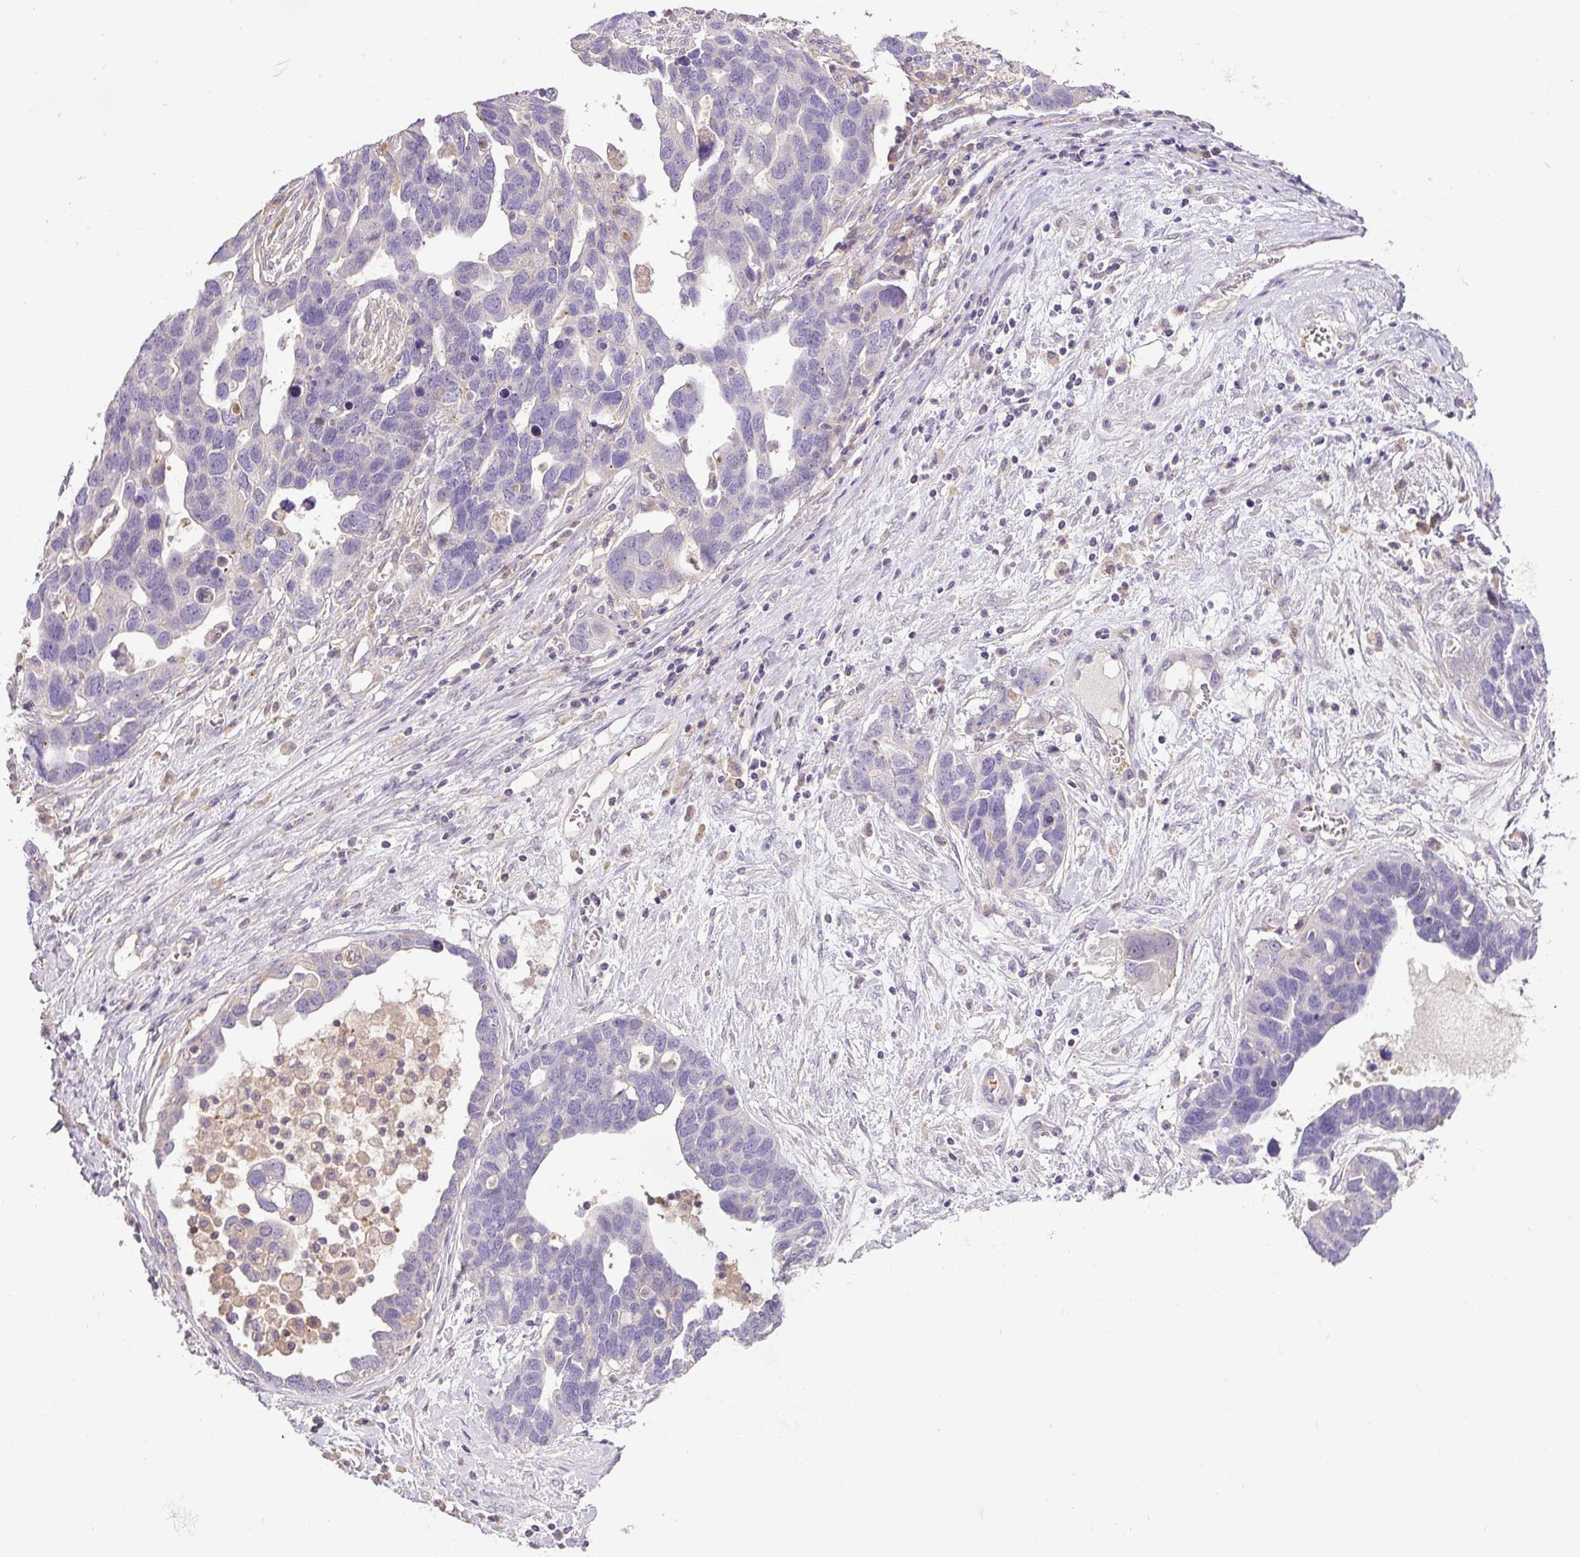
{"staining": {"intensity": "weak", "quantity": "<25%", "location": "cytoplasmic/membranous"}, "tissue": "ovarian cancer", "cell_type": "Tumor cells", "image_type": "cancer", "snomed": [{"axis": "morphology", "description": "Cystadenocarcinoma, serous, NOS"}, {"axis": "topography", "description": "Ovary"}], "caption": "Tumor cells show no significant protein positivity in ovarian cancer. (DAB IHC with hematoxylin counter stain).", "gene": "HOXC13", "patient": {"sex": "female", "age": 54}}